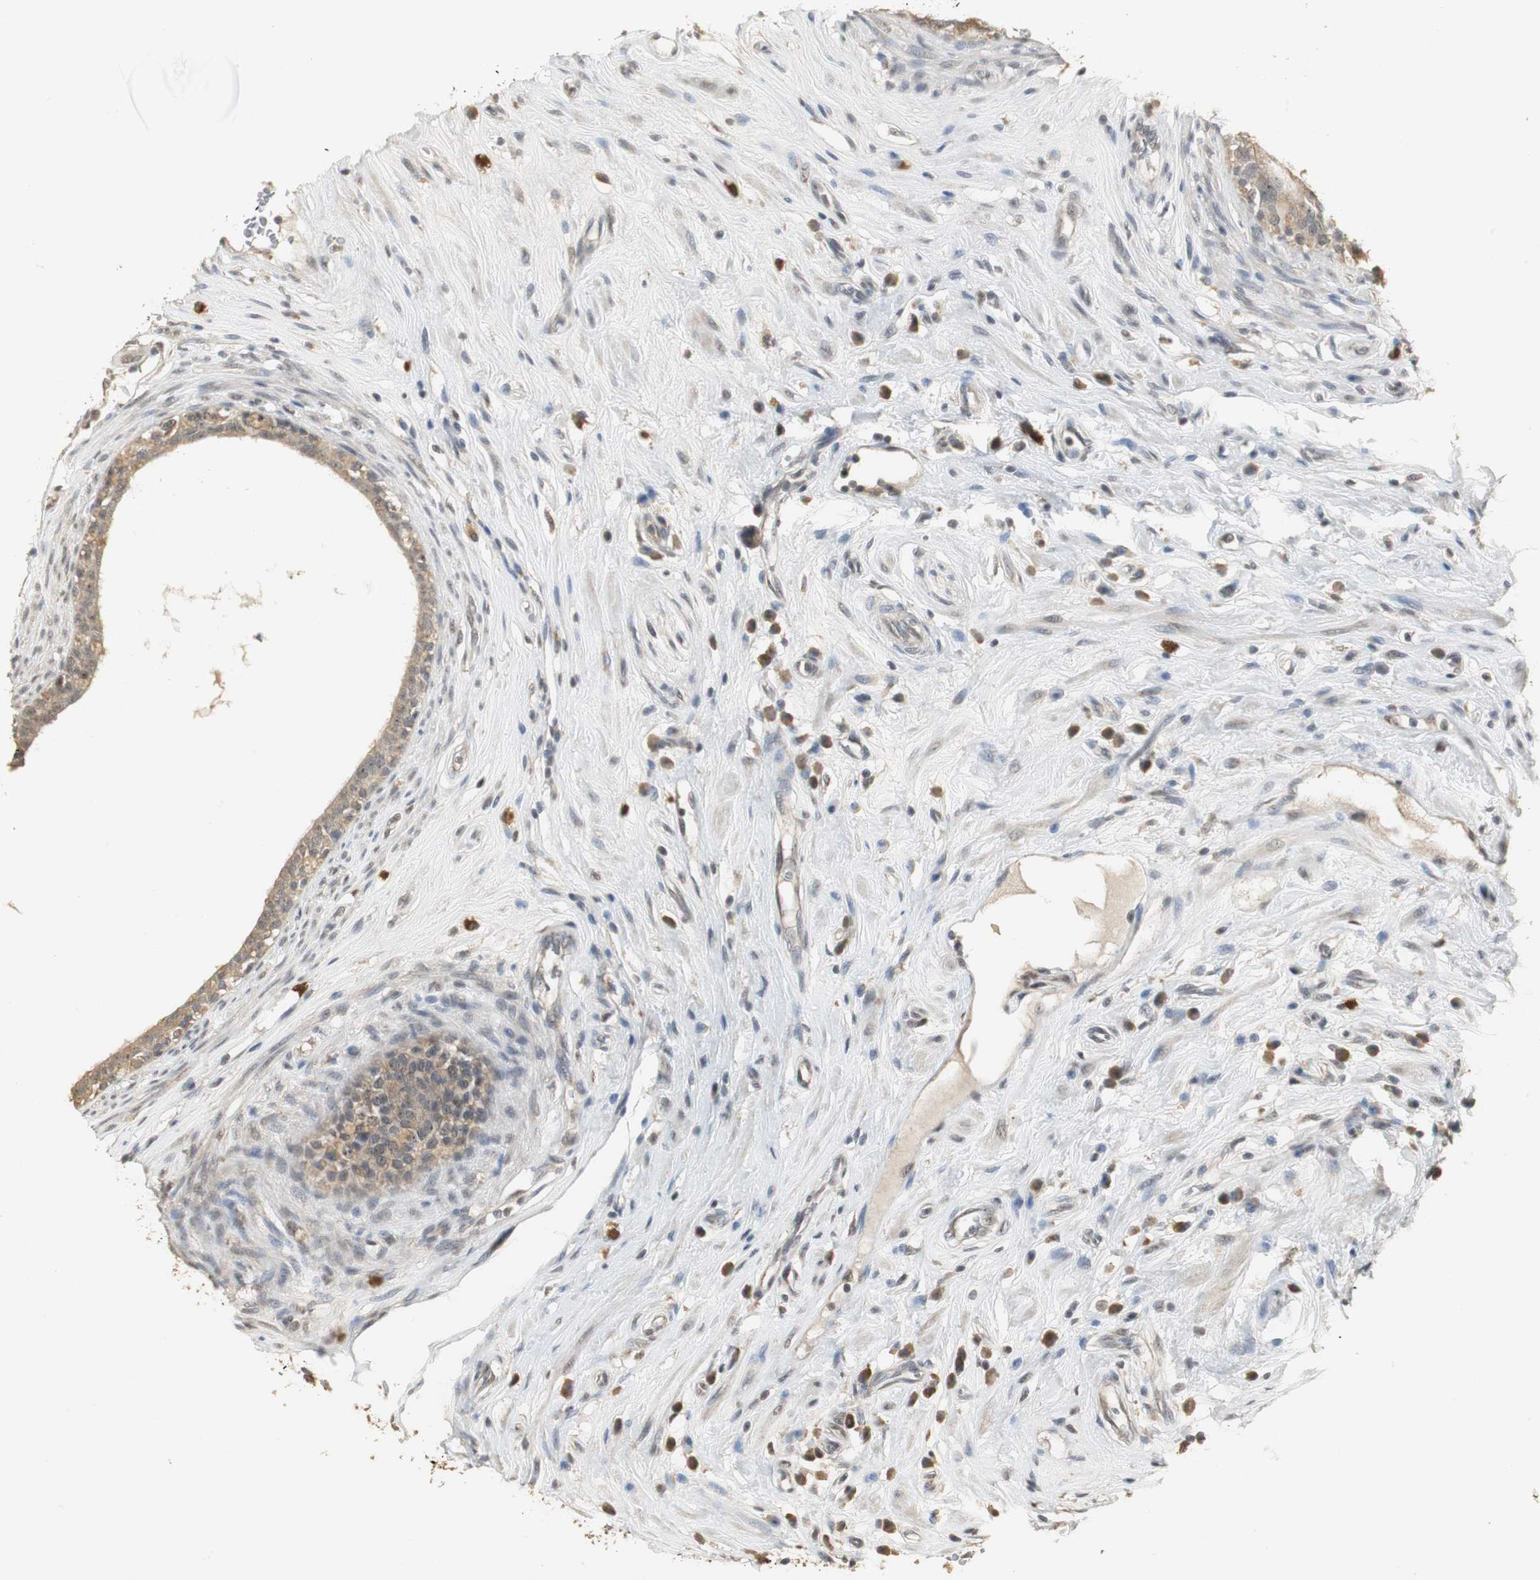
{"staining": {"intensity": "moderate", "quantity": ">75%", "location": "cytoplasmic/membranous,nuclear"}, "tissue": "epididymis", "cell_type": "Glandular cells", "image_type": "normal", "snomed": [{"axis": "morphology", "description": "Normal tissue, NOS"}, {"axis": "morphology", "description": "Inflammation, NOS"}, {"axis": "topography", "description": "Epididymis"}], "caption": "Immunohistochemistry (IHC) micrograph of benign epididymis: human epididymis stained using immunohistochemistry (IHC) shows medium levels of moderate protein expression localized specifically in the cytoplasmic/membranous,nuclear of glandular cells, appearing as a cytoplasmic/membranous,nuclear brown color.", "gene": "ELOA", "patient": {"sex": "male", "age": 84}}